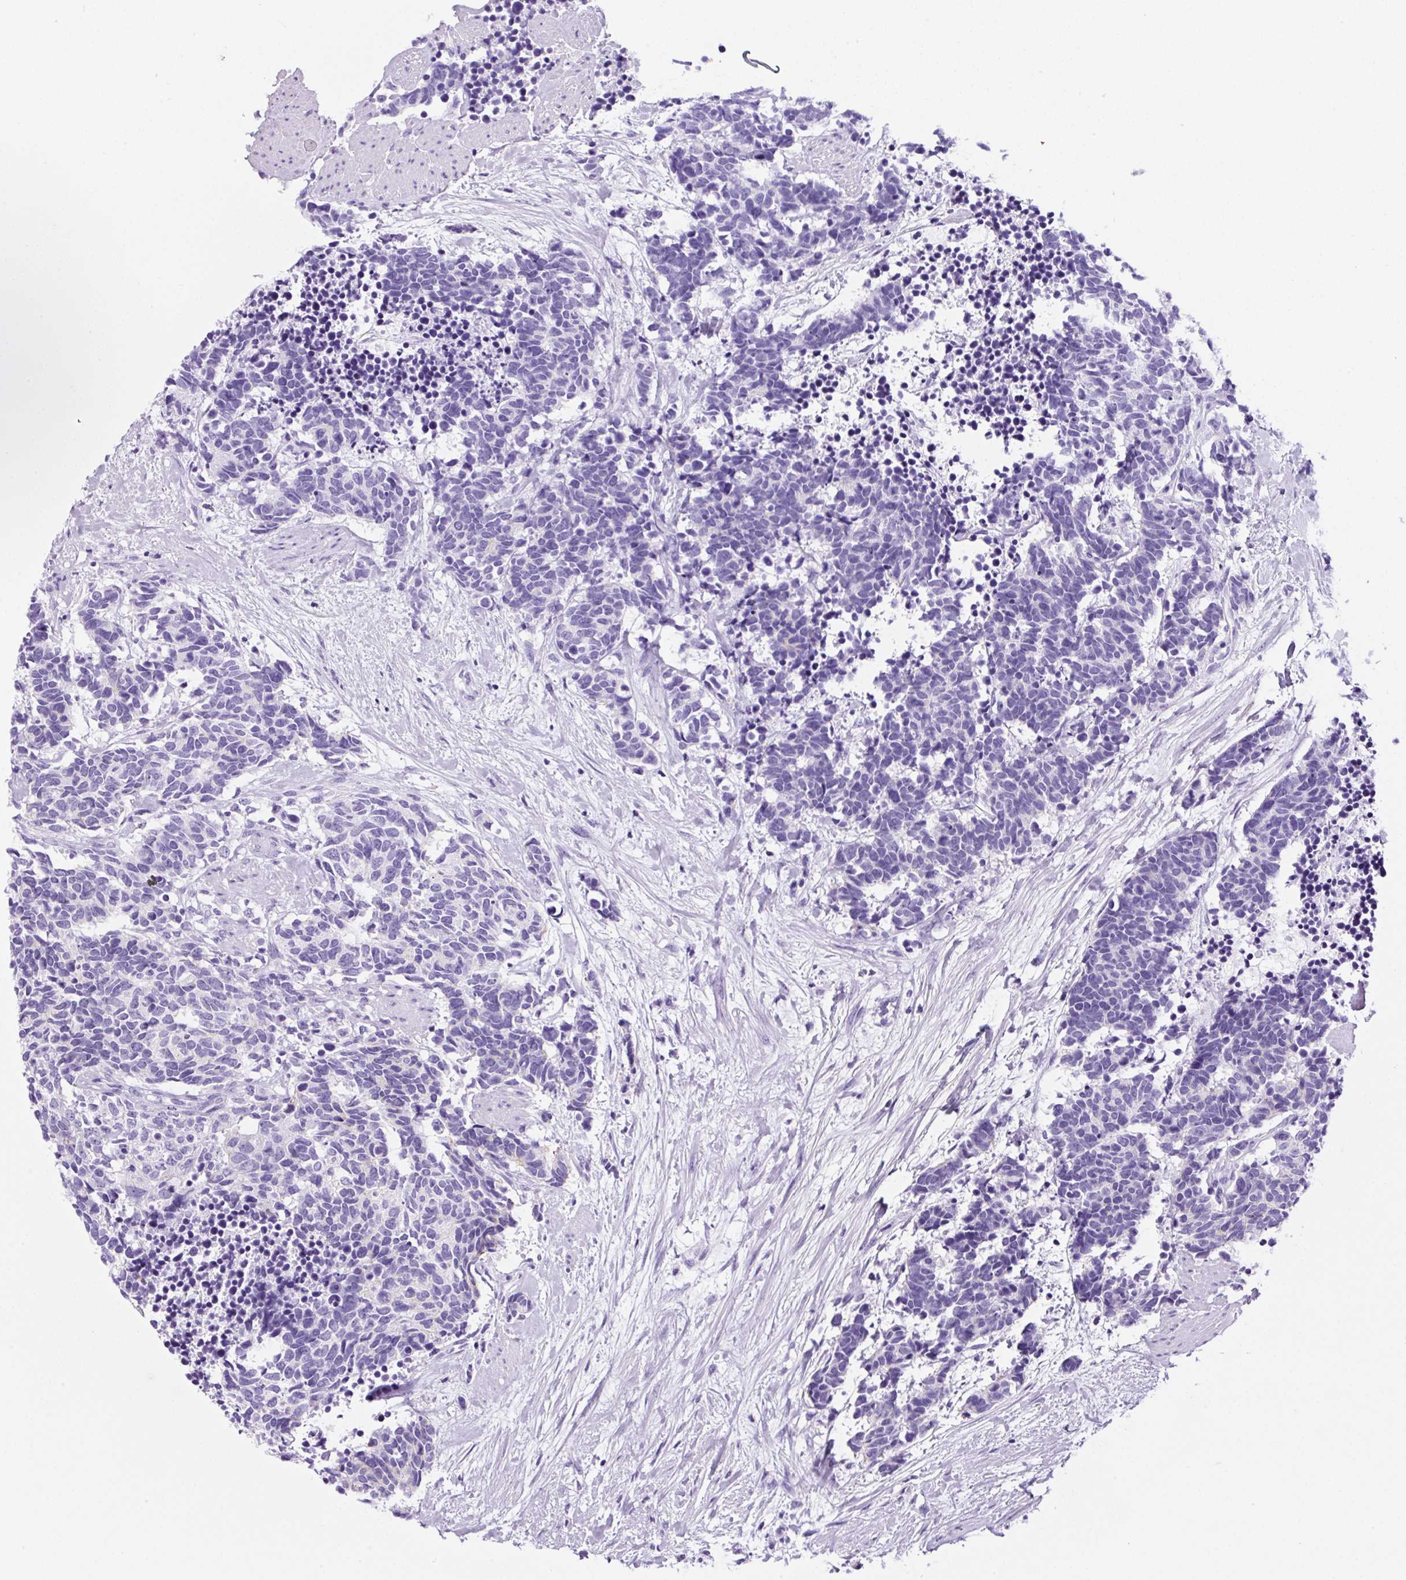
{"staining": {"intensity": "negative", "quantity": "none", "location": "none"}, "tissue": "carcinoid", "cell_type": "Tumor cells", "image_type": "cancer", "snomed": [{"axis": "morphology", "description": "Carcinoma, NOS"}, {"axis": "morphology", "description": "Carcinoid, malignant, NOS"}, {"axis": "topography", "description": "Prostate"}], "caption": "A high-resolution photomicrograph shows IHC staining of carcinoid, which demonstrates no significant expression in tumor cells.", "gene": "TAFA3", "patient": {"sex": "male", "age": 57}}